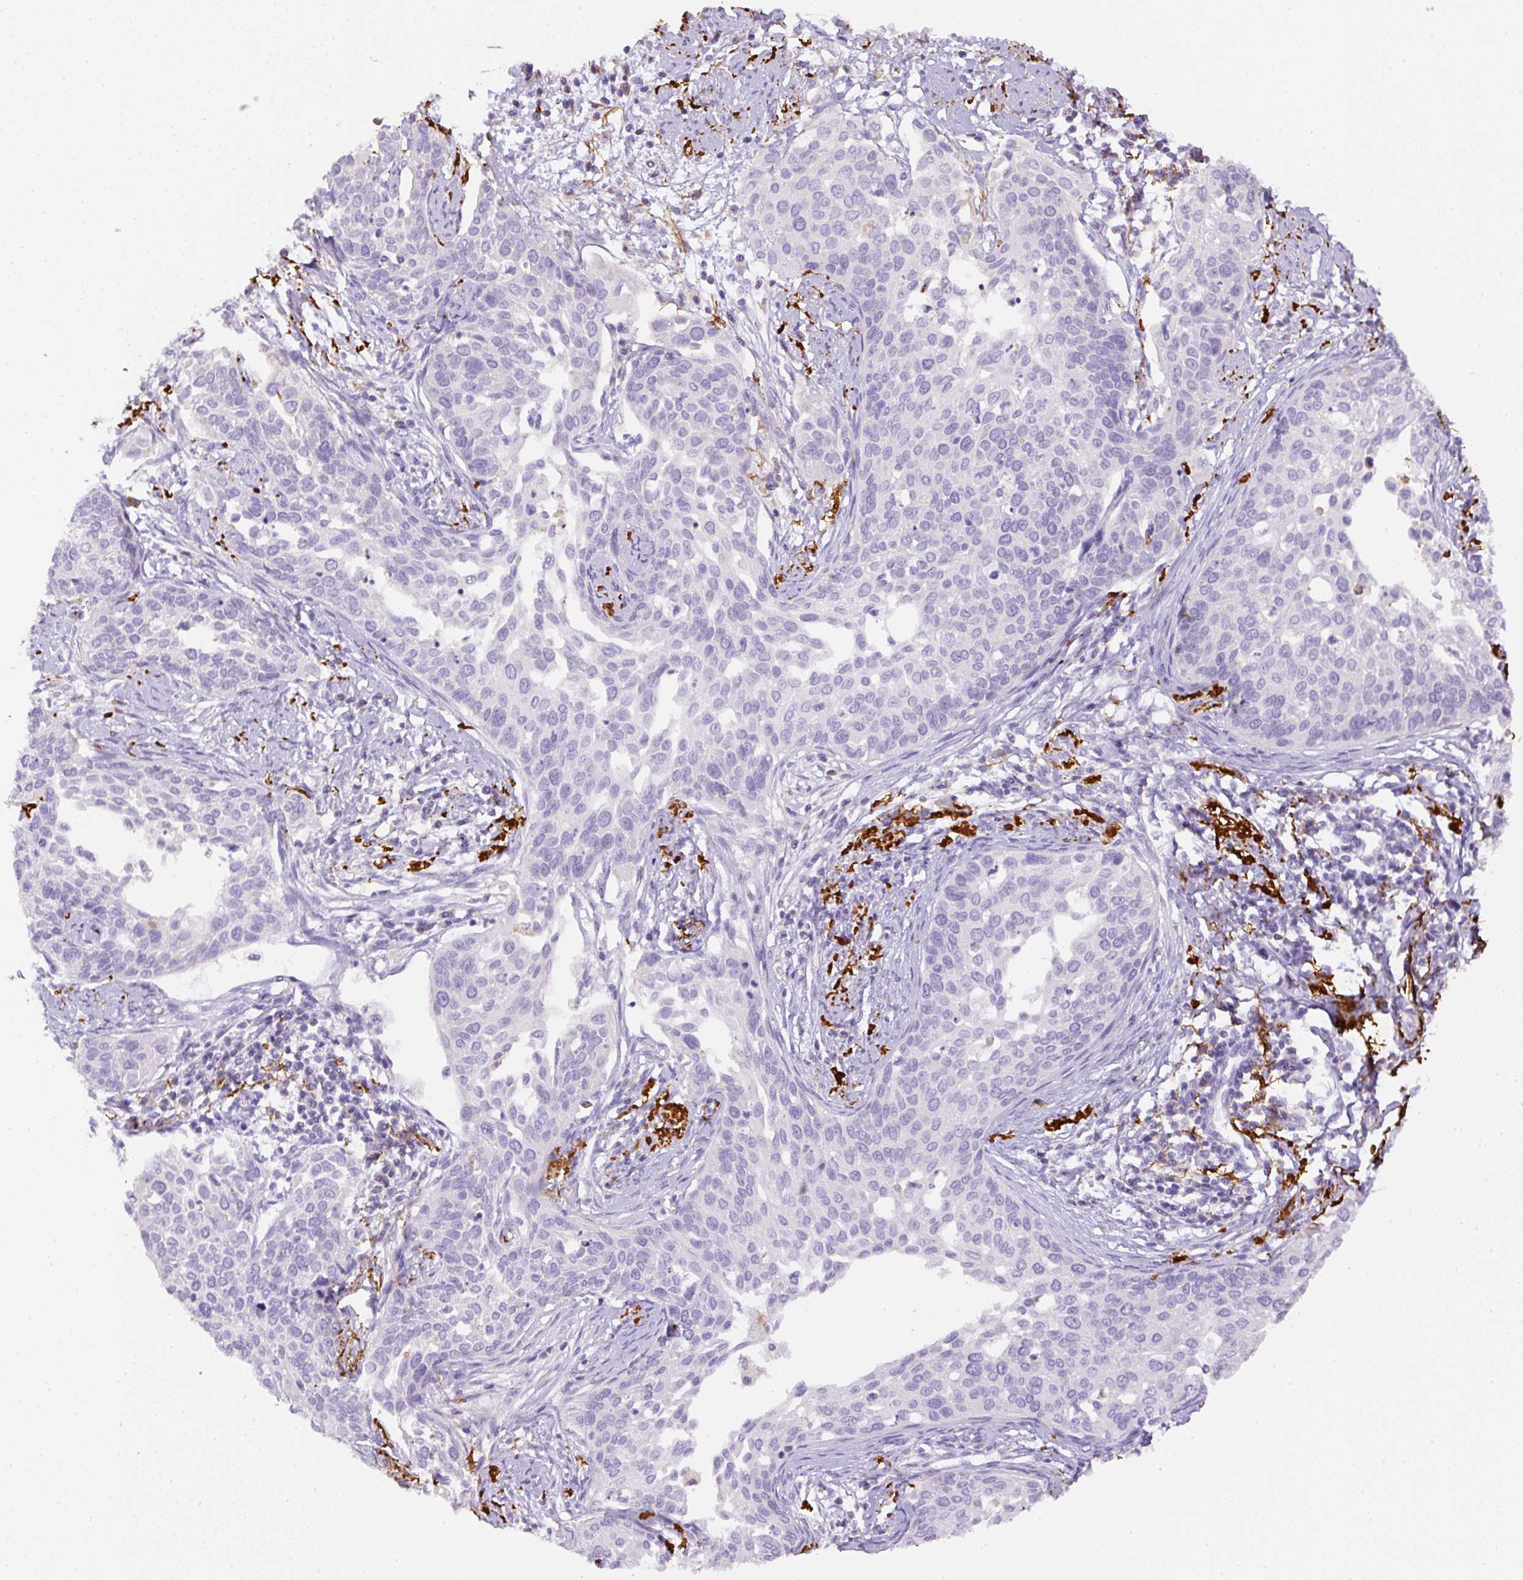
{"staining": {"intensity": "negative", "quantity": "none", "location": "none"}, "tissue": "cervical cancer", "cell_type": "Tumor cells", "image_type": "cancer", "snomed": [{"axis": "morphology", "description": "Squamous cell carcinoma, NOS"}, {"axis": "topography", "description": "Cervix"}], "caption": "Tumor cells show no significant protein expression in squamous cell carcinoma (cervical).", "gene": "APCS", "patient": {"sex": "female", "age": 44}}